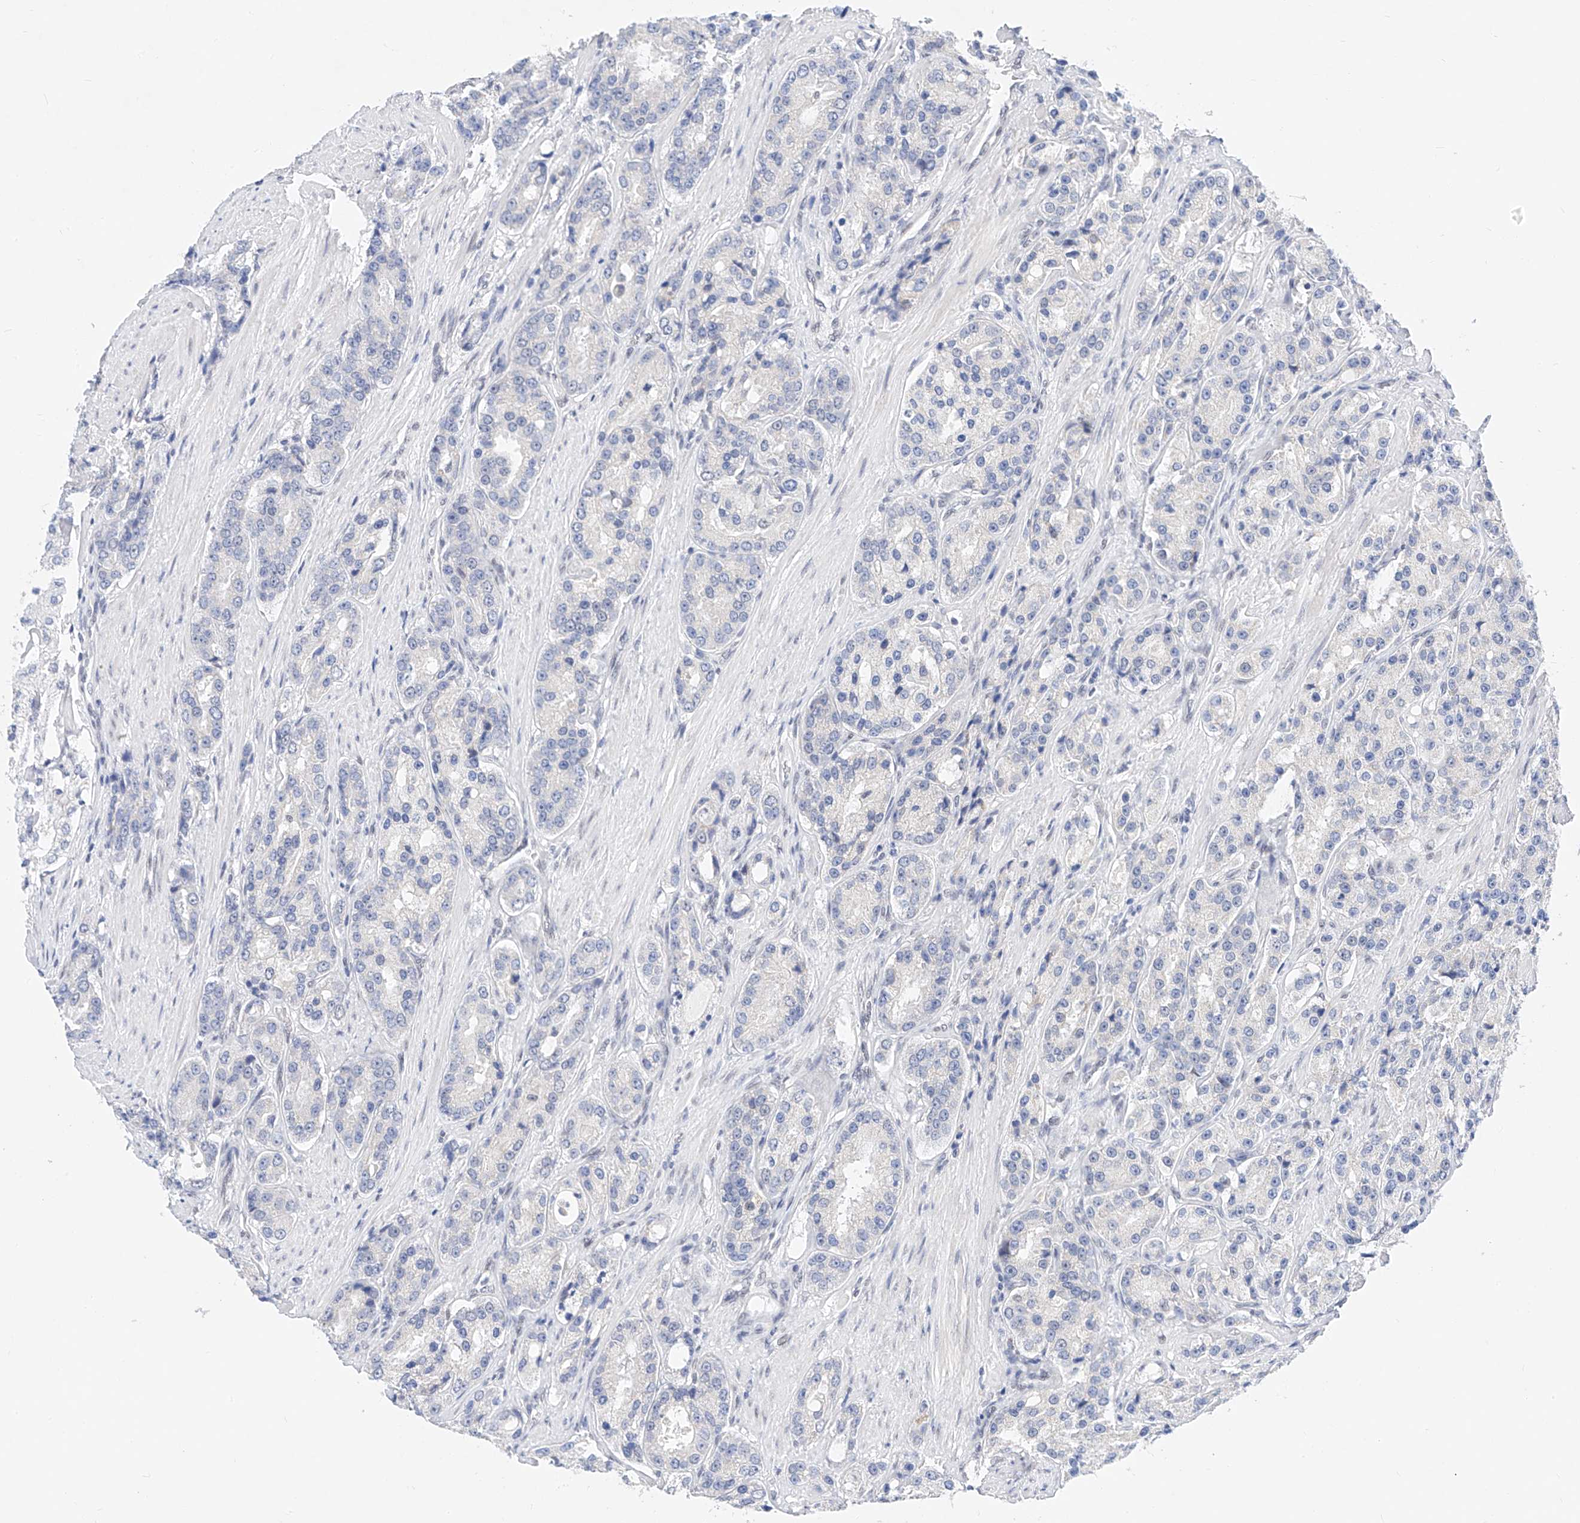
{"staining": {"intensity": "negative", "quantity": "none", "location": "none"}, "tissue": "prostate cancer", "cell_type": "Tumor cells", "image_type": "cancer", "snomed": [{"axis": "morphology", "description": "Adenocarcinoma, High grade"}, {"axis": "topography", "description": "Prostate"}], "caption": "High magnification brightfield microscopy of prostate adenocarcinoma (high-grade) stained with DAB (brown) and counterstained with hematoxylin (blue): tumor cells show no significant staining. (DAB immunohistochemistry, high magnification).", "gene": "KCNJ1", "patient": {"sex": "male", "age": 60}}